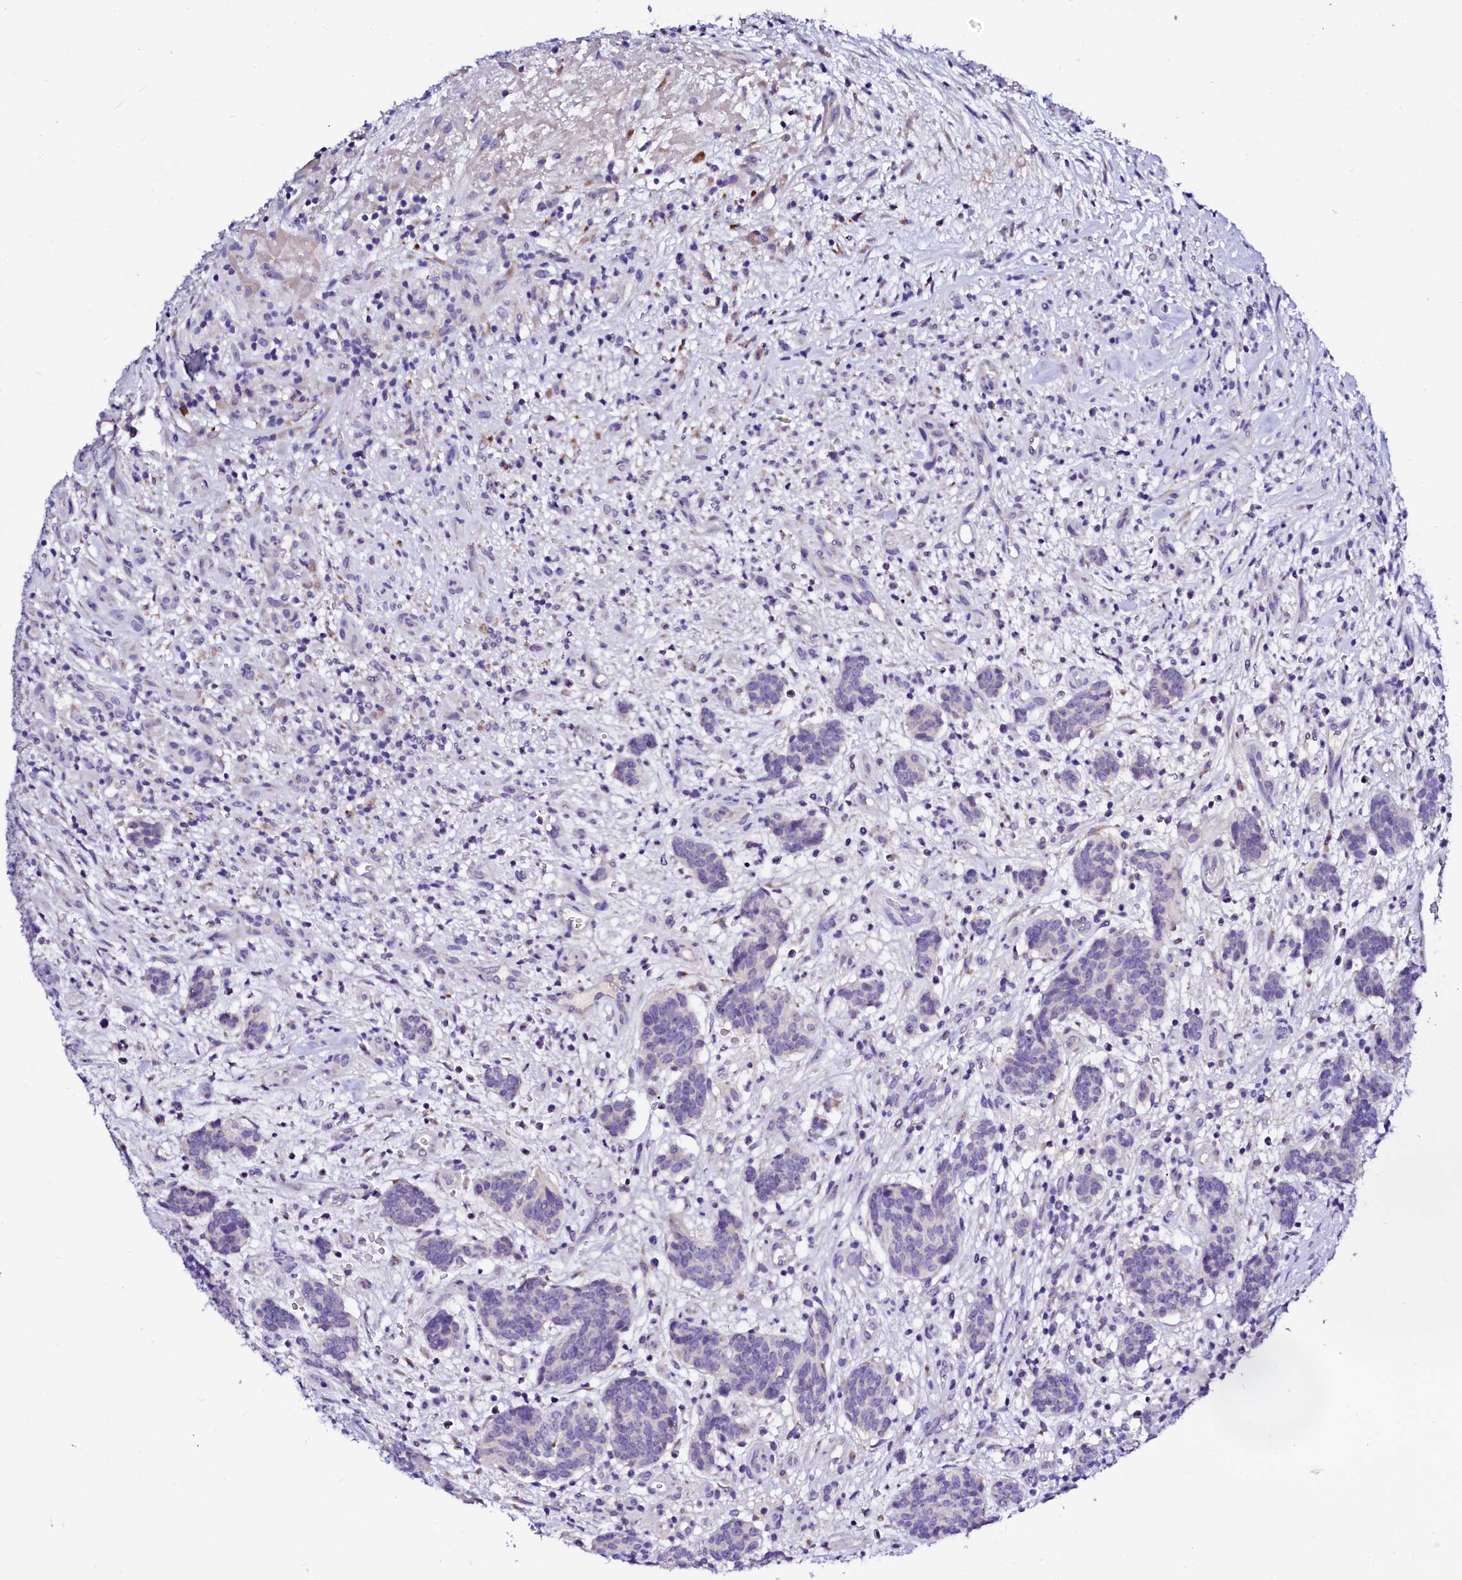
{"staining": {"intensity": "negative", "quantity": "none", "location": "none"}, "tissue": "carcinoid", "cell_type": "Tumor cells", "image_type": "cancer", "snomed": [{"axis": "morphology", "description": "Carcinoid, malignant, NOS"}, {"axis": "topography", "description": "Lung"}], "caption": "A photomicrograph of human carcinoid is negative for staining in tumor cells.", "gene": "BTBD16", "patient": {"sex": "female", "age": 46}}